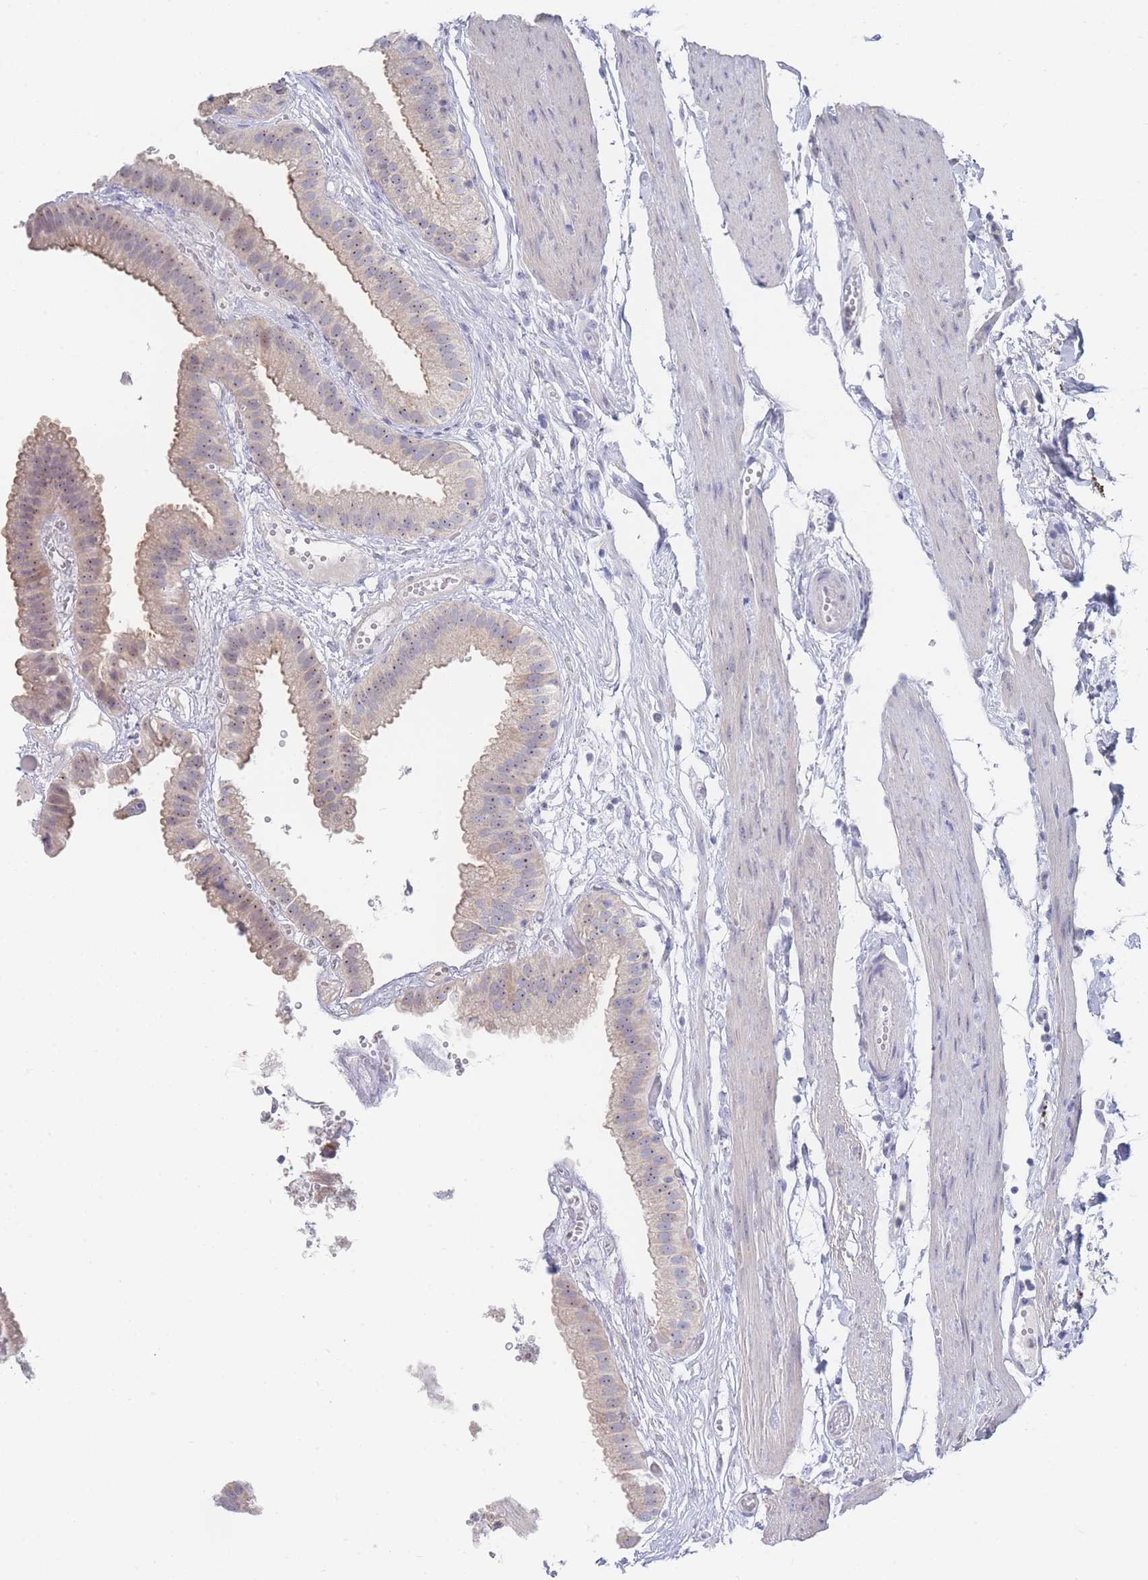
{"staining": {"intensity": "weak", "quantity": "25%-75%", "location": "cytoplasmic/membranous,nuclear"}, "tissue": "gallbladder", "cell_type": "Glandular cells", "image_type": "normal", "snomed": [{"axis": "morphology", "description": "Normal tissue, NOS"}, {"axis": "topography", "description": "Gallbladder"}], "caption": "IHC (DAB) staining of unremarkable gallbladder displays weak cytoplasmic/membranous,nuclear protein expression in approximately 25%-75% of glandular cells.", "gene": "ZNF142", "patient": {"sex": "female", "age": 61}}